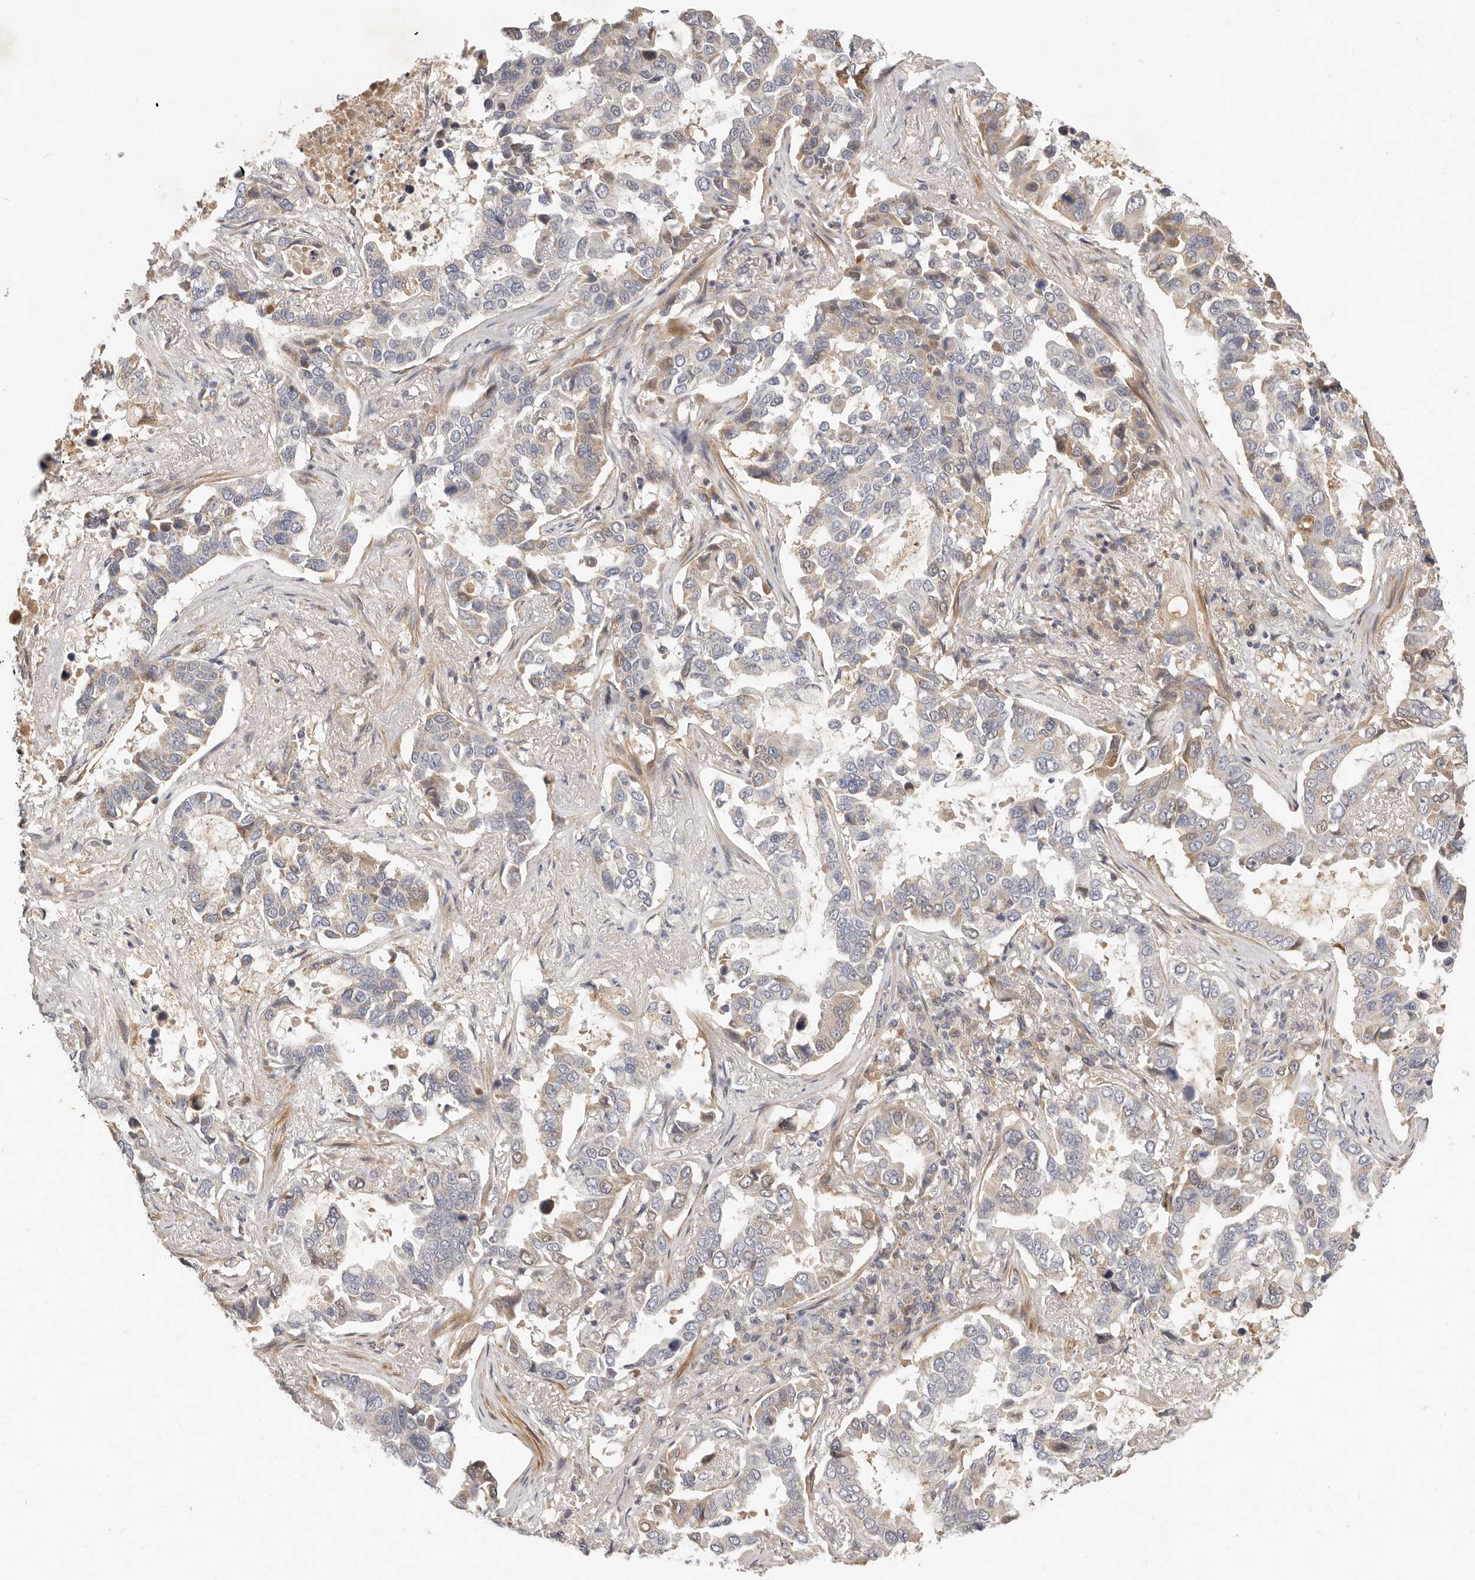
{"staining": {"intensity": "weak", "quantity": "<25%", "location": "cytoplasmic/membranous"}, "tissue": "lung cancer", "cell_type": "Tumor cells", "image_type": "cancer", "snomed": [{"axis": "morphology", "description": "Squamous cell carcinoma, NOS"}, {"axis": "topography", "description": "Lung"}], "caption": "Protein analysis of lung squamous cell carcinoma exhibits no significant expression in tumor cells.", "gene": "MICALL2", "patient": {"sex": "male", "age": 66}}